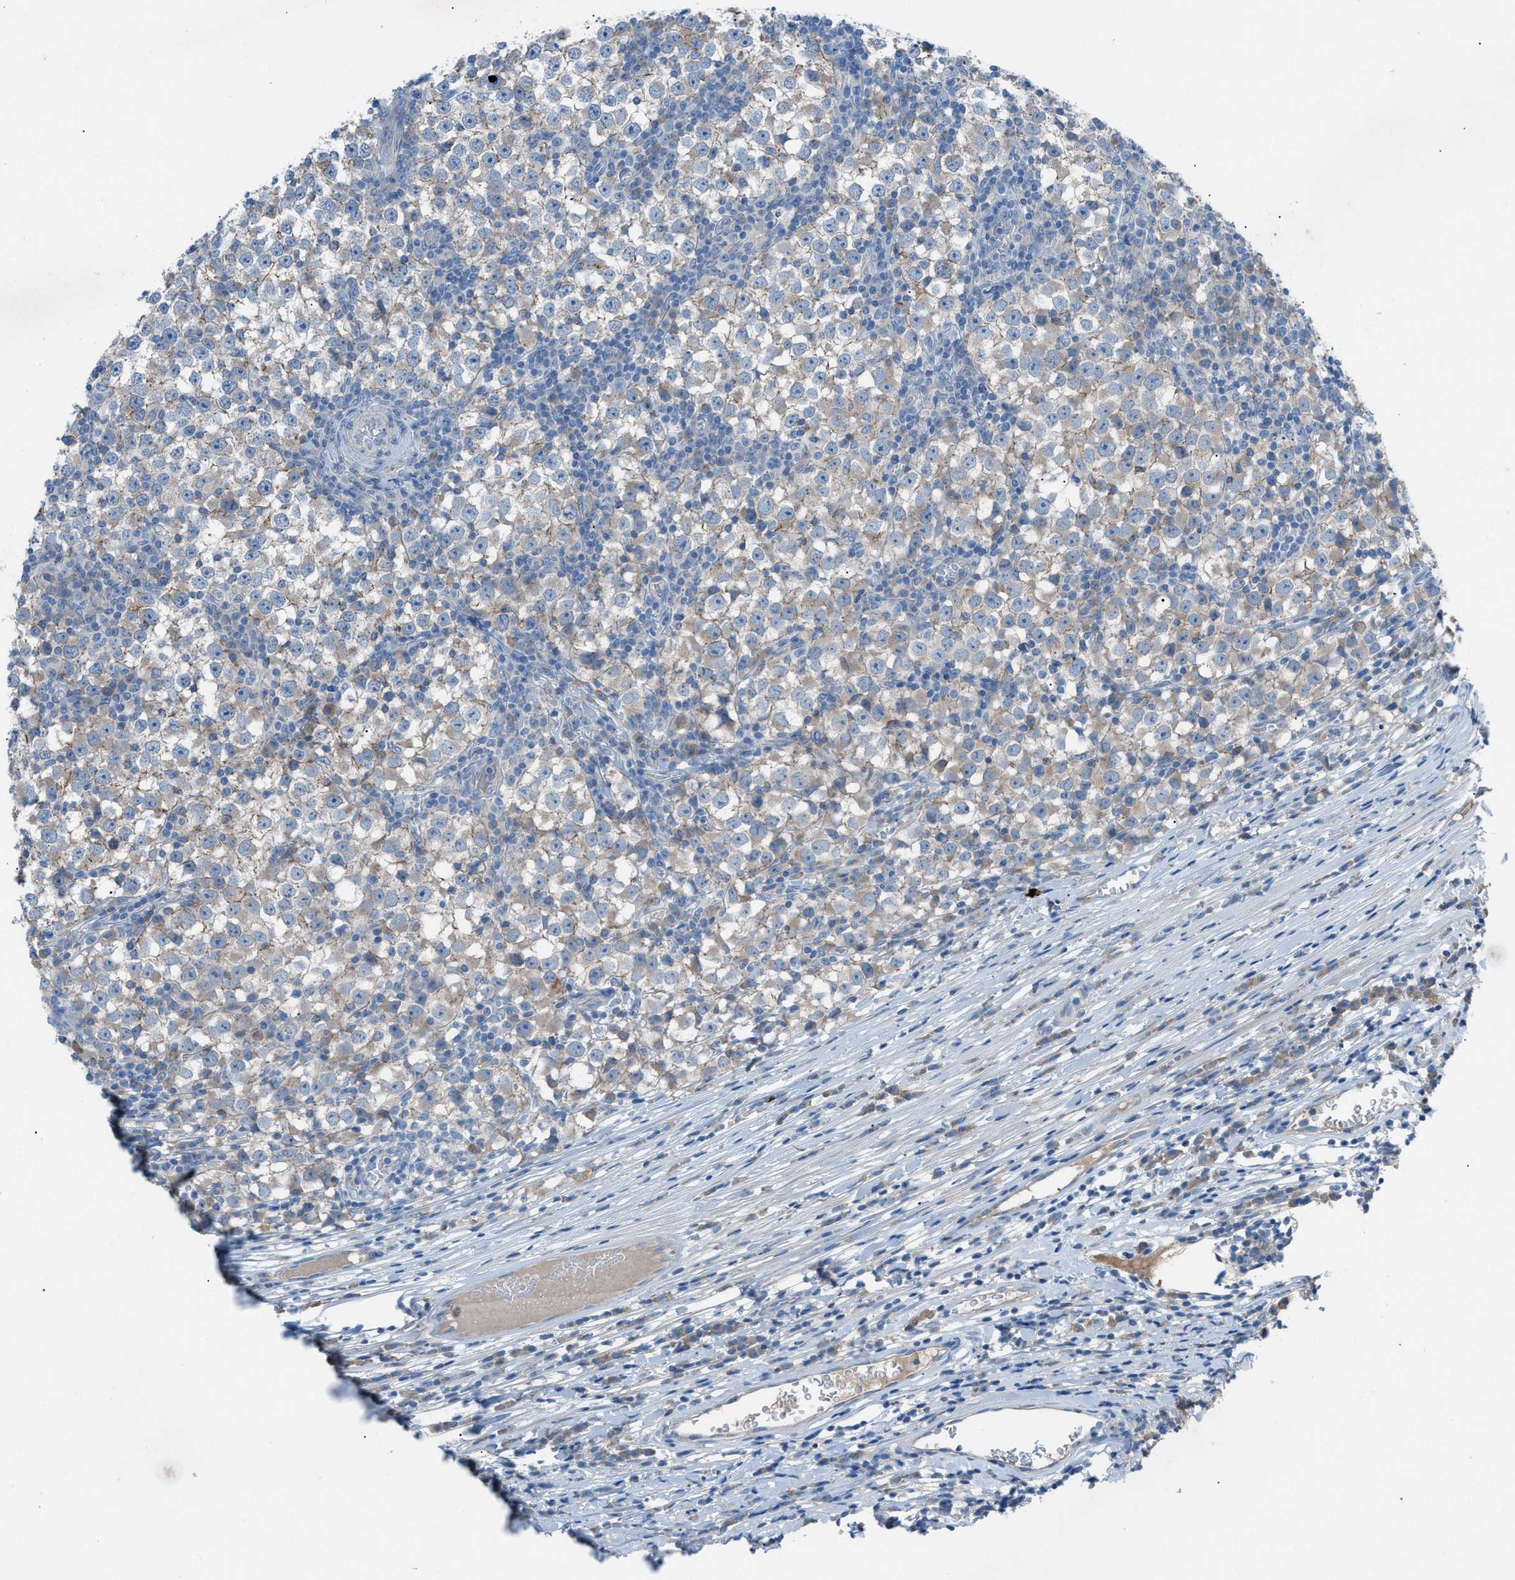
{"staining": {"intensity": "weak", "quantity": "25%-75%", "location": "cytoplasmic/membranous"}, "tissue": "testis cancer", "cell_type": "Tumor cells", "image_type": "cancer", "snomed": [{"axis": "morphology", "description": "Seminoma, NOS"}, {"axis": "topography", "description": "Testis"}], "caption": "Seminoma (testis) tissue shows weak cytoplasmic/membranous expression in approximately 25%-75% of tumor cells The staining is performed using DAB brown chromogen to label protein expression. The nuclei are counter-stained blue using hematoxylin.", "gene": "C5AR2", "patient": {"sex": "male", "age": 65}}